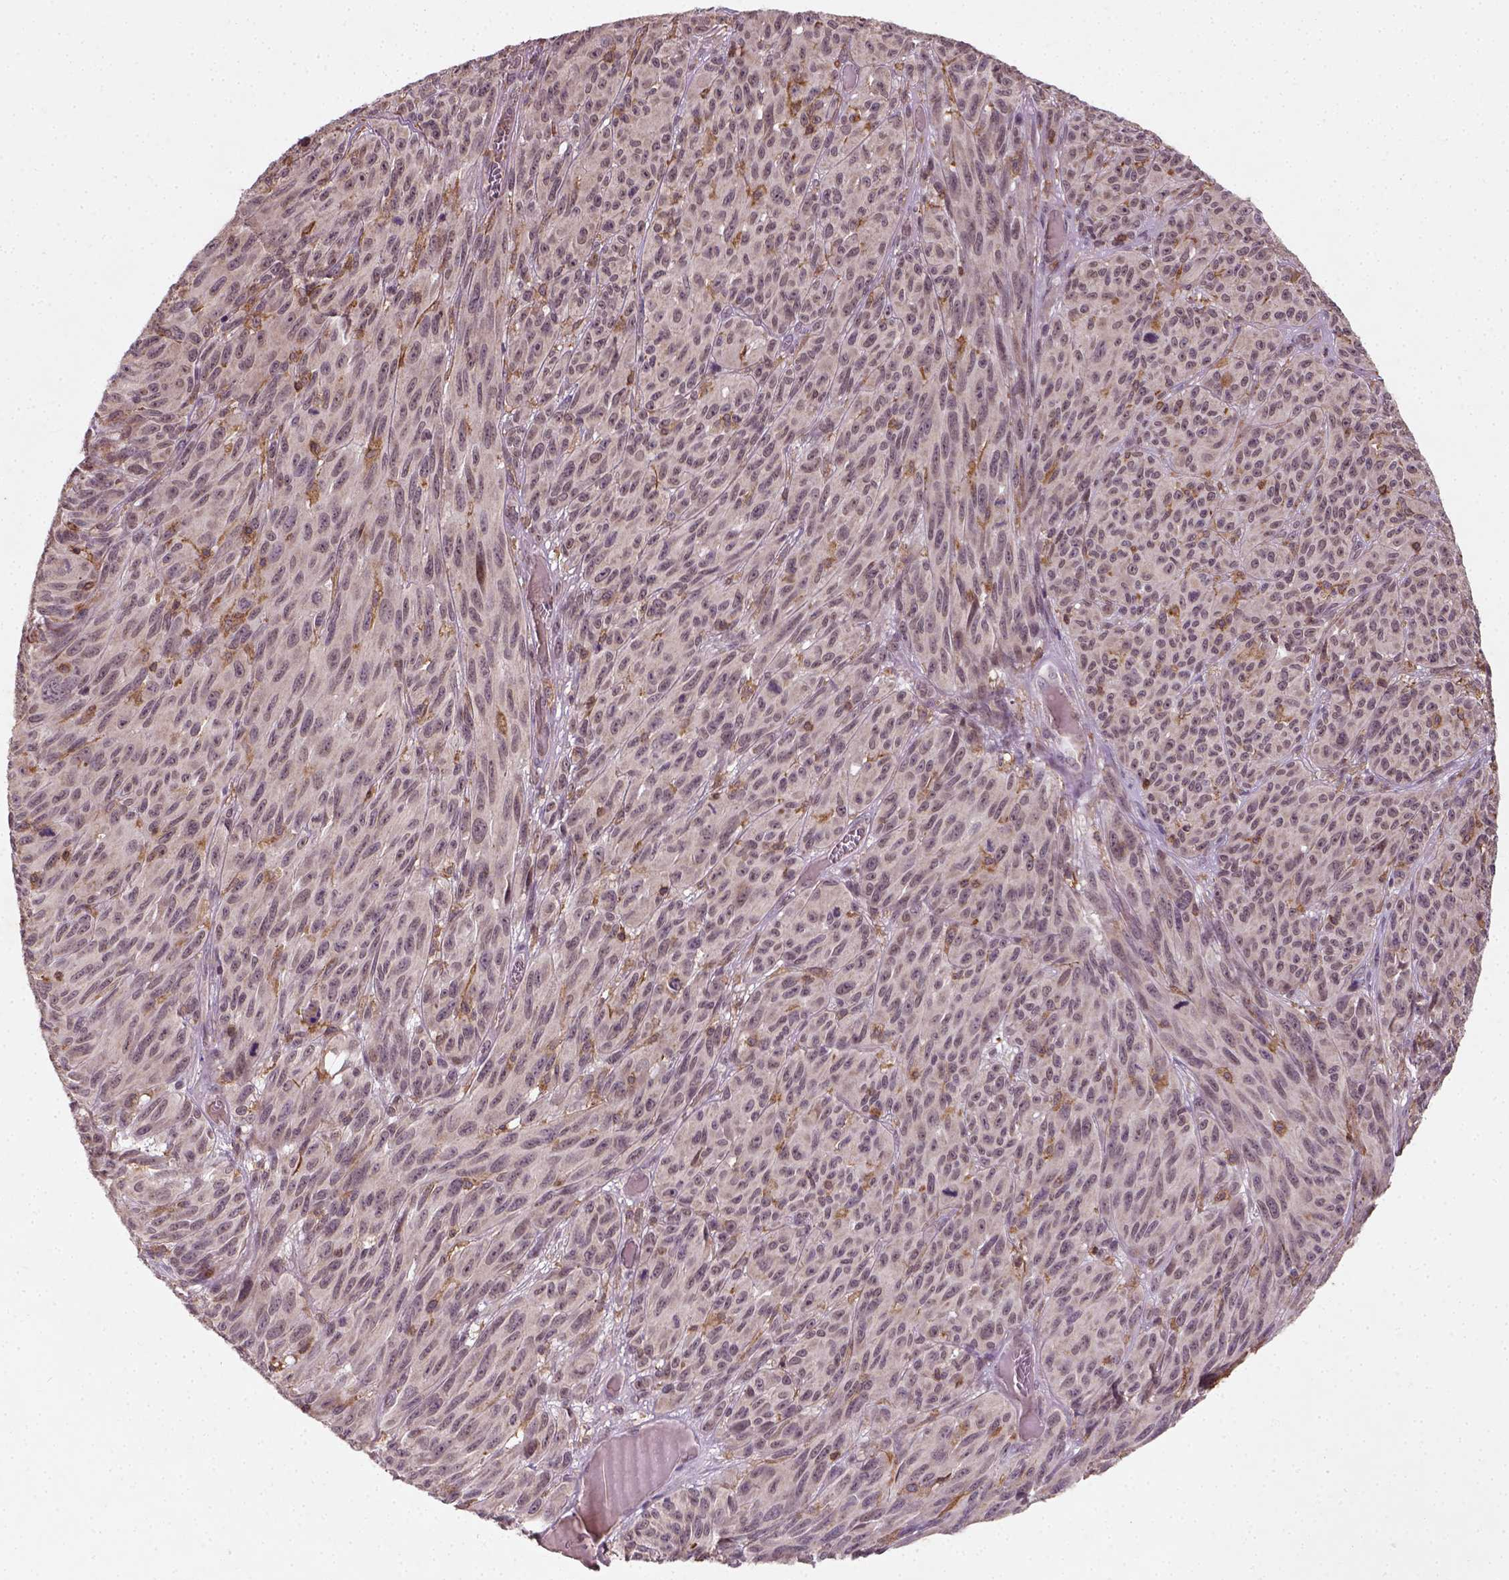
{"staining": {"intensity": "weak", "quantity": "25%-75%", "location": "cytoplasmic/membranous"}, "tissue": "melanoma", "cell_type": "Tumor cells", "image_type": "cancer", "snomed": [{"axis": "morphology", "description": "Malignant melanoma, NOS"}, {"axis": "topography", "description": "Vulva, labia, clitoris and Bartholin´s gland, NO"}], "caption": "Melanoma stained with immunohistochemistry shows weak cytoplasmic/membranous staining in about 25%-75% of tumor cells. (DAB = brown stain, brightfield microscopy at high magnification).", "gene": "CAMKK1", "patient": {"sex": "female", "age": 75}}